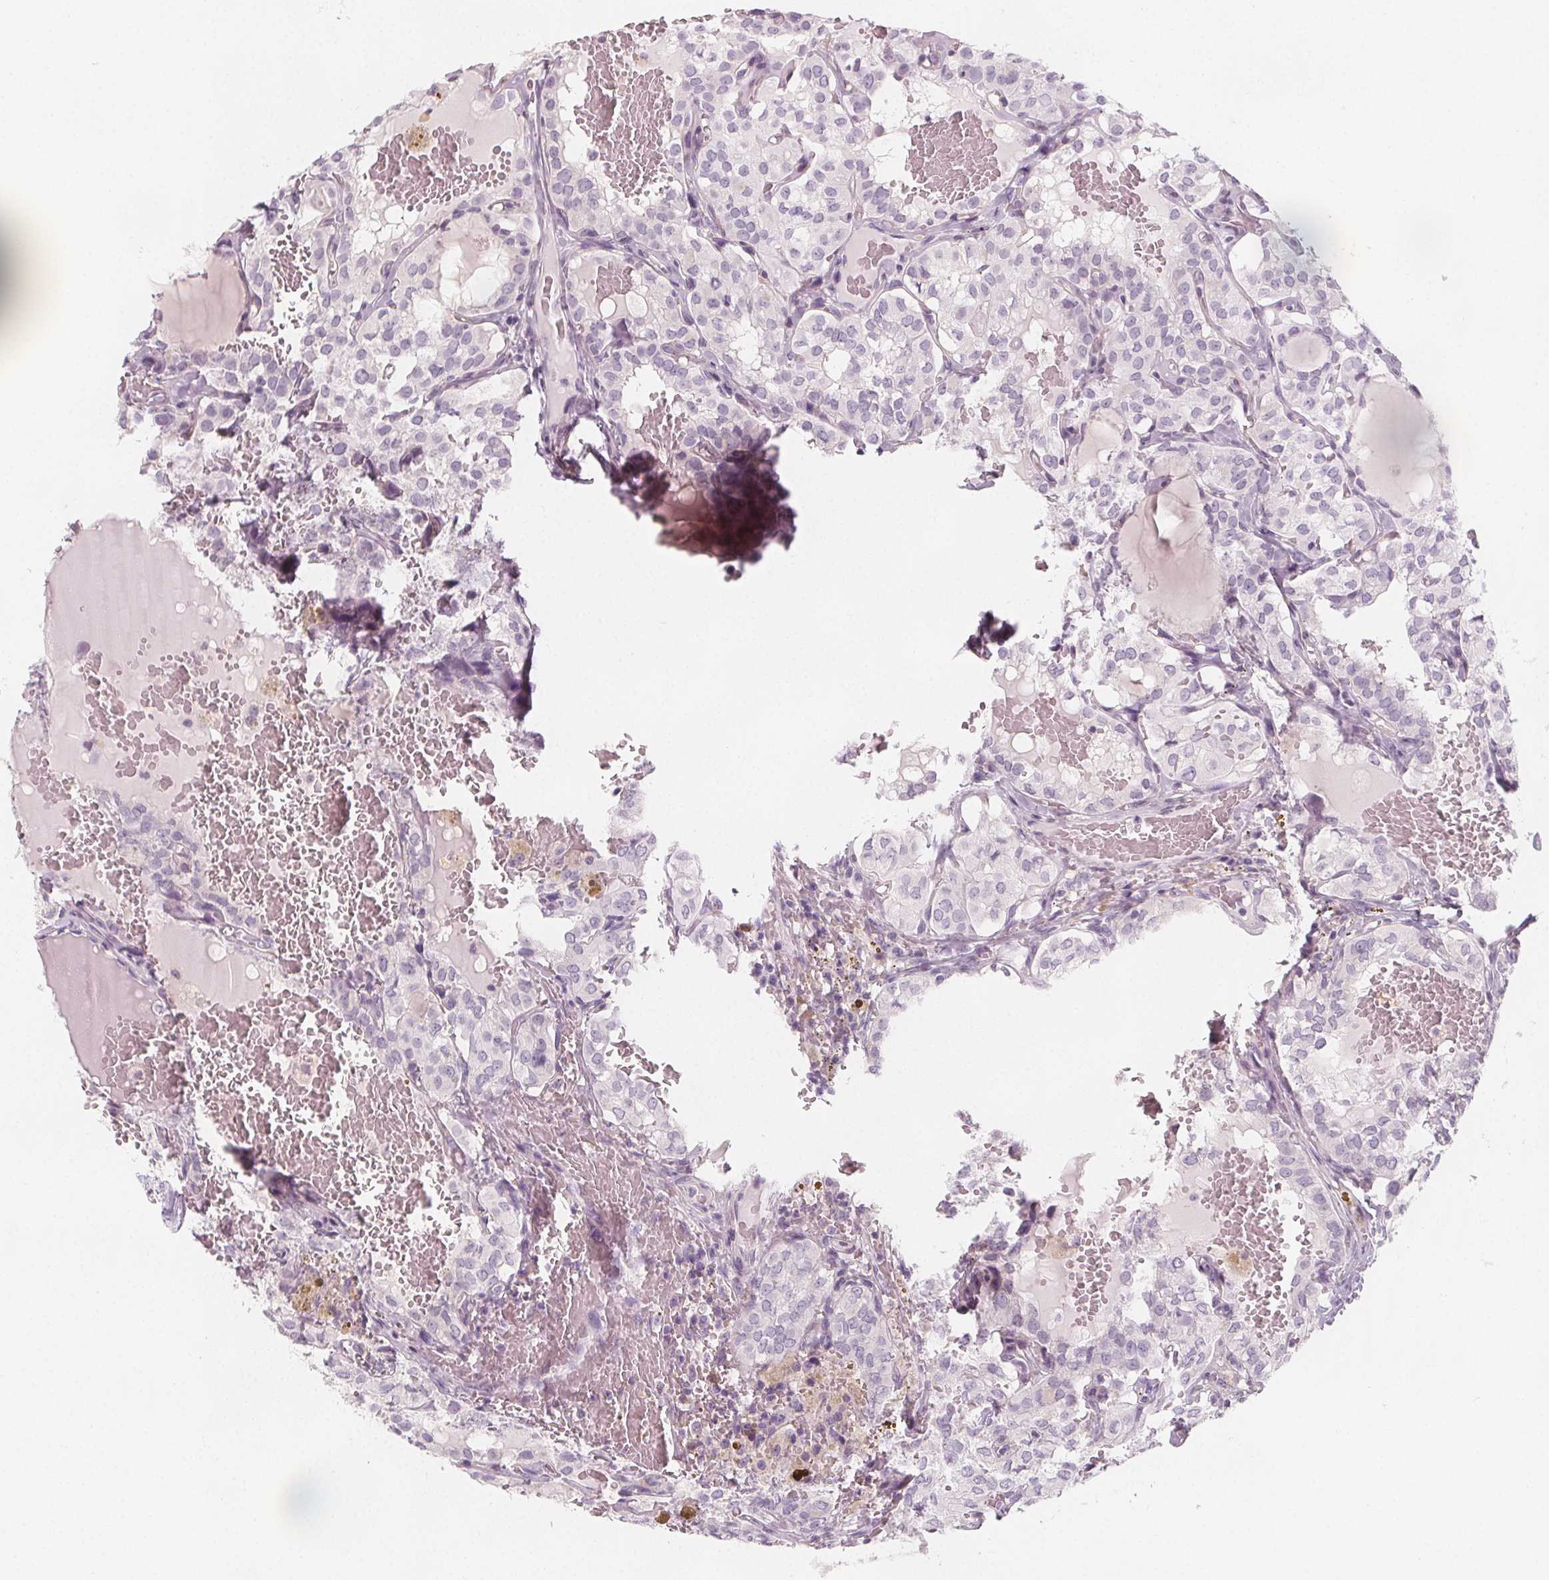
{"staining": {"intensity": "negative", "quantity": "none", "location": "none"}, "tissue": "thyroid cancer", "cell_type": "Tumor cells", "image_type": "cancer", "snomed": [{"axis": "morphology", "description": "Papillary adenocarcinoma, NOS"}, {"axis": "topography", "description": "Thyroid gland"}], "caption": "Image shows no protein staining in tumor cells of papillary adenocarcinoma (thyroid) tissue.", "gene": "MAP1A", "patient": {"sex": "male", "age": 20}}